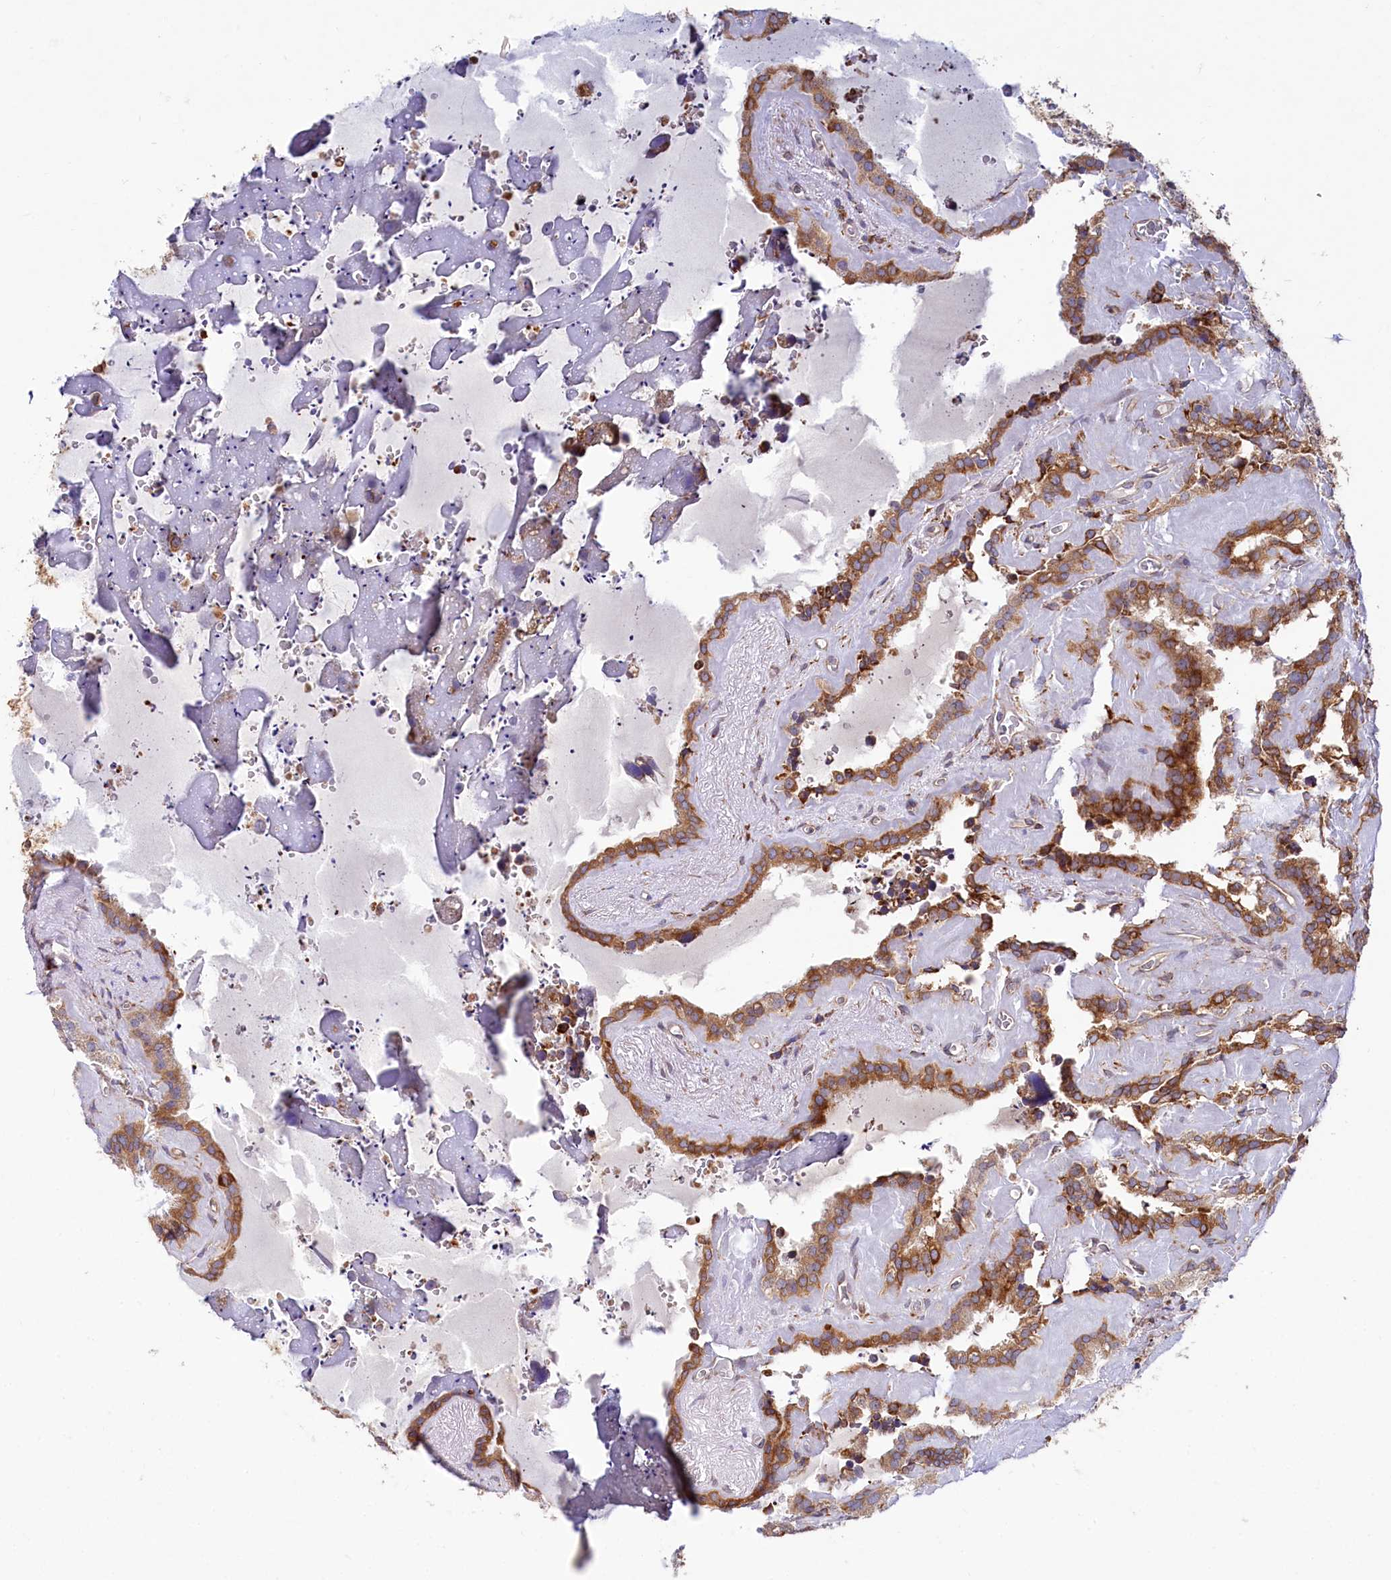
{"staining": {"intensity": "moderate", "quantity": ">75%", "location": "cytoplasmic/membranous"}, "tissue": "seminal vesicle", "cell_type": "Glandular cells", "image_type": "normal", "snomed": [{"axis": "morphology", "description": "Normal tissue, NOS"}, {"axis": "topography", "description": "Prostate"}, {"axis": "topography", "description": "Seminal veicle"}], "caption": "Immunohistochemistry (IHC) photomicrograph of unremarkable human seminal vesicle stained for a protein (brown), which exhibits medium levels of moderate cytoplasmic/membranous expression in approximately >75% of glandular cells.", "gene": "CHID1", "patient": {"sex": "male", "age": 59}}